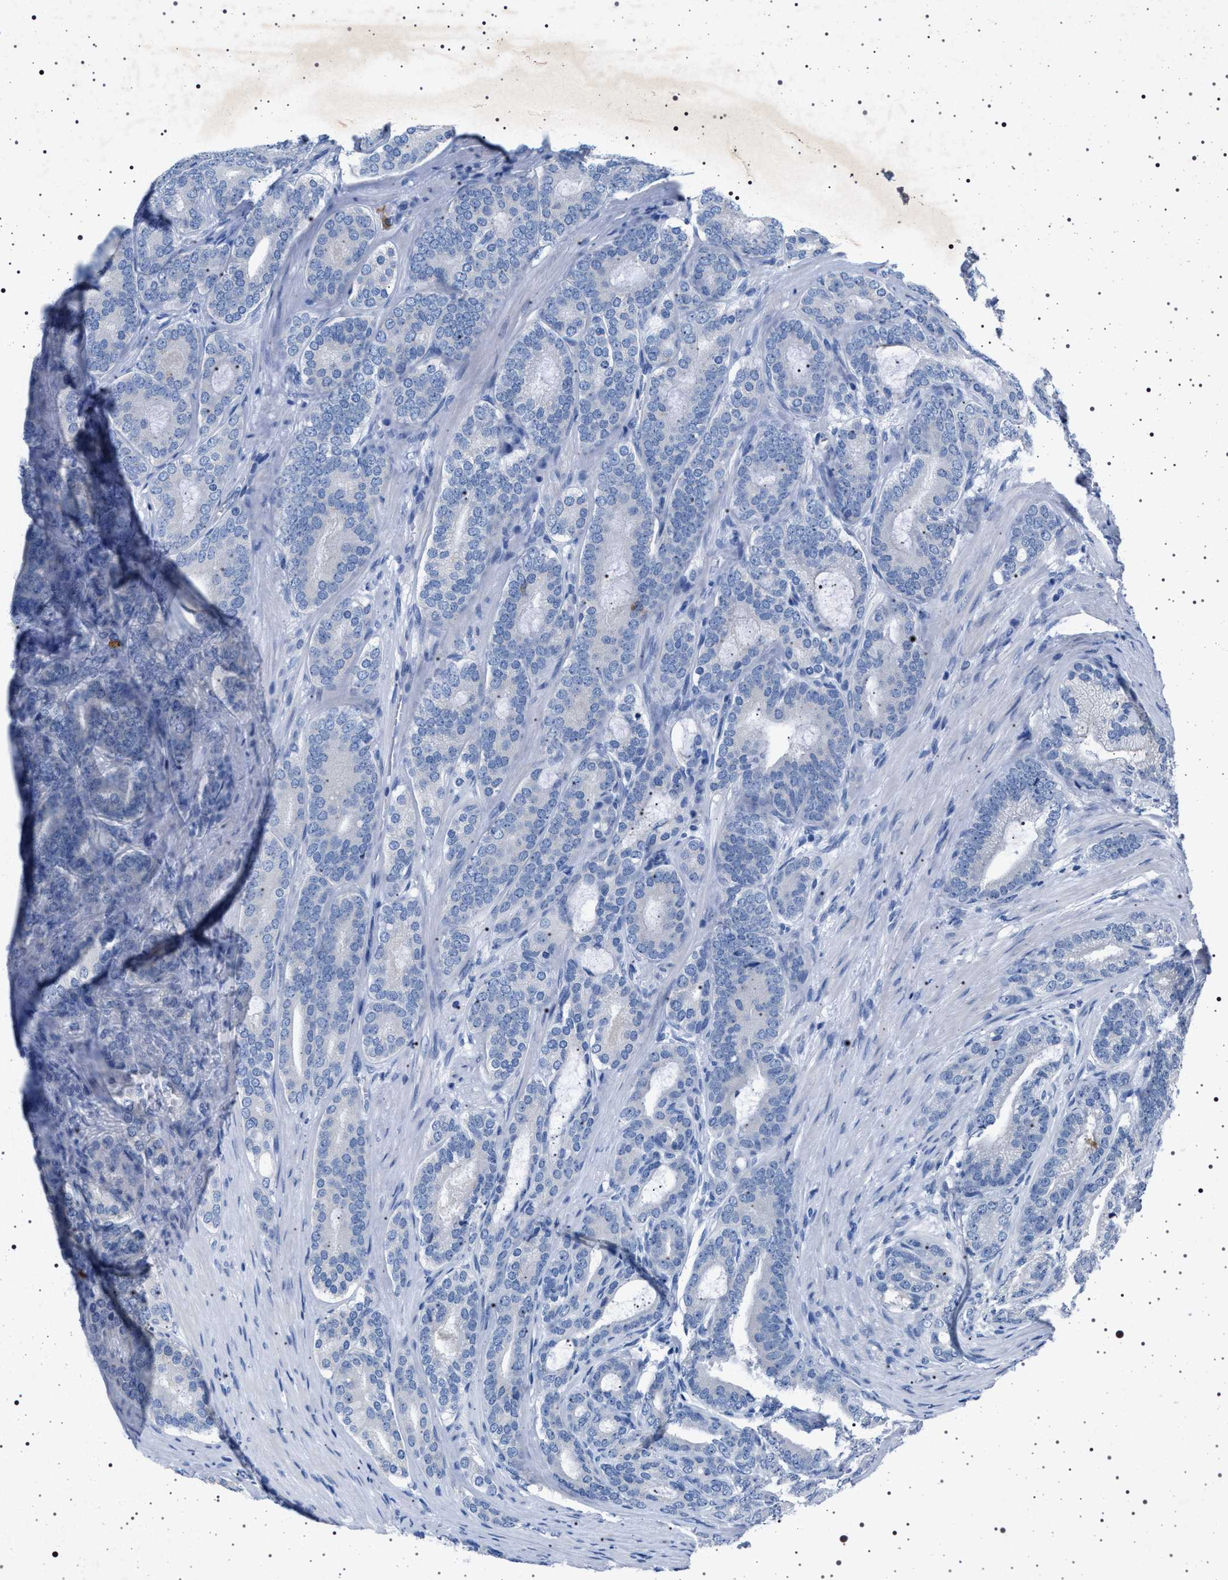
{"staining": {"intensity": "negative", "quantity": "none", "location": "none"}, "tissue": "prostate cancer", "cell_type": "Tumor cells", "image_type": "cancer", "snomed": [{"axis": "morphology", "description": "Adenocarcinoma, High grade"}, {"axis": "topography", "description": "Prostate"}], "caption": "Immunohistochemistry of prostate cancer shows no positivity in tumor cells.", "gene": "NAT9", "patient": {"sex": "male", "age": 60}}